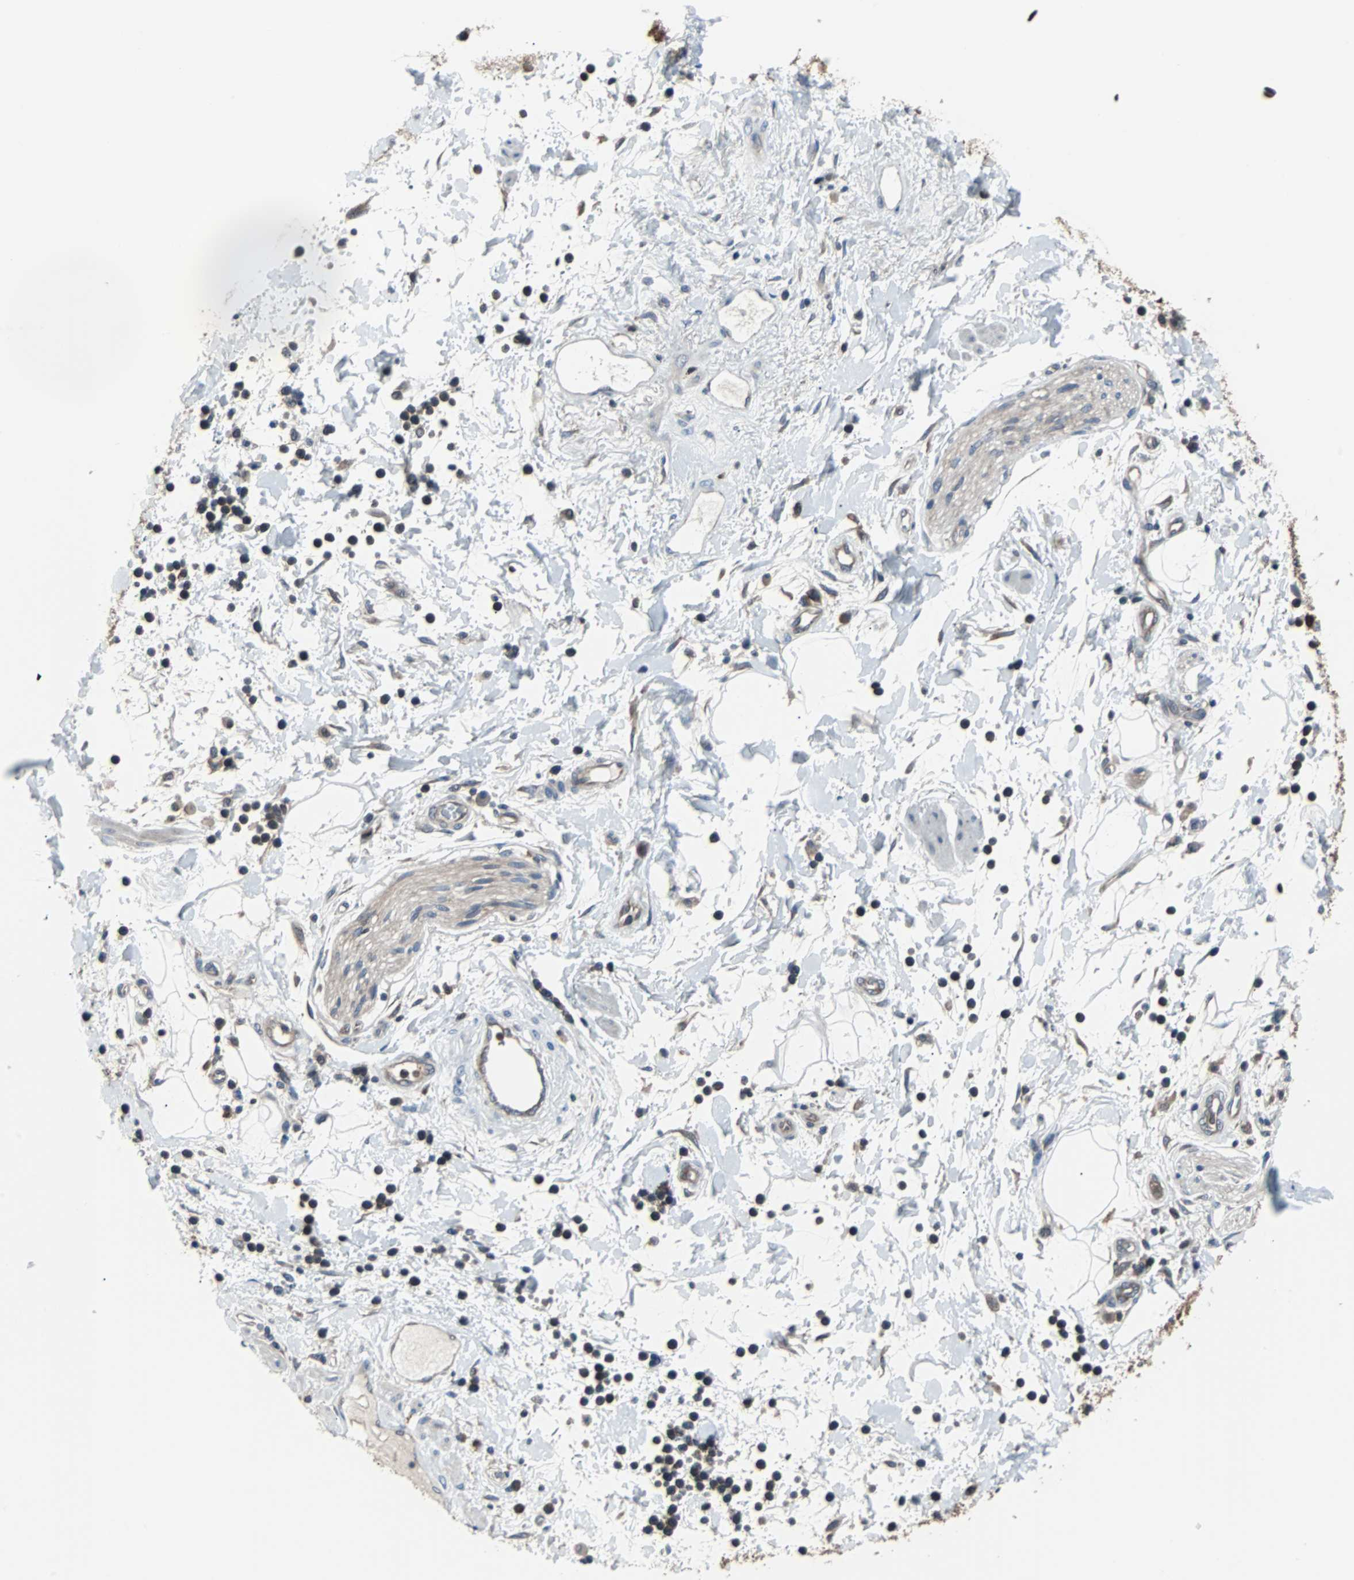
{"staining": {"intensity": "weak", "quantity": ">75%", "location": "cytoplasmic/membranous"}, "tissue": "adipose tissue", "cell_type": "Adipocytes", "image_type": "normal", "snomed": [{"axis": "morphology", "description": "Normal tissue, NOS"}, {"axis": "topography", "description": "Soft tissue"}, {"axis": "topography", "description": "Peripheral nerve tissue"}], "caption": "Immunohistochemistry (IHC) (DAB (3,3'-diaminobenzidine)) staining of unremarkable human adipose tissue reveals weak cytoplasmic/membranous protein staining in about >75% of adipocytes. (Stains: DAB (3,3'-diaminobenzidine) in brown, nuclei in blue, Microscopy: brightfield microscopy at high magnification).", "gene": "PAK1", "patient": {"sex": "female", "age": 71}}